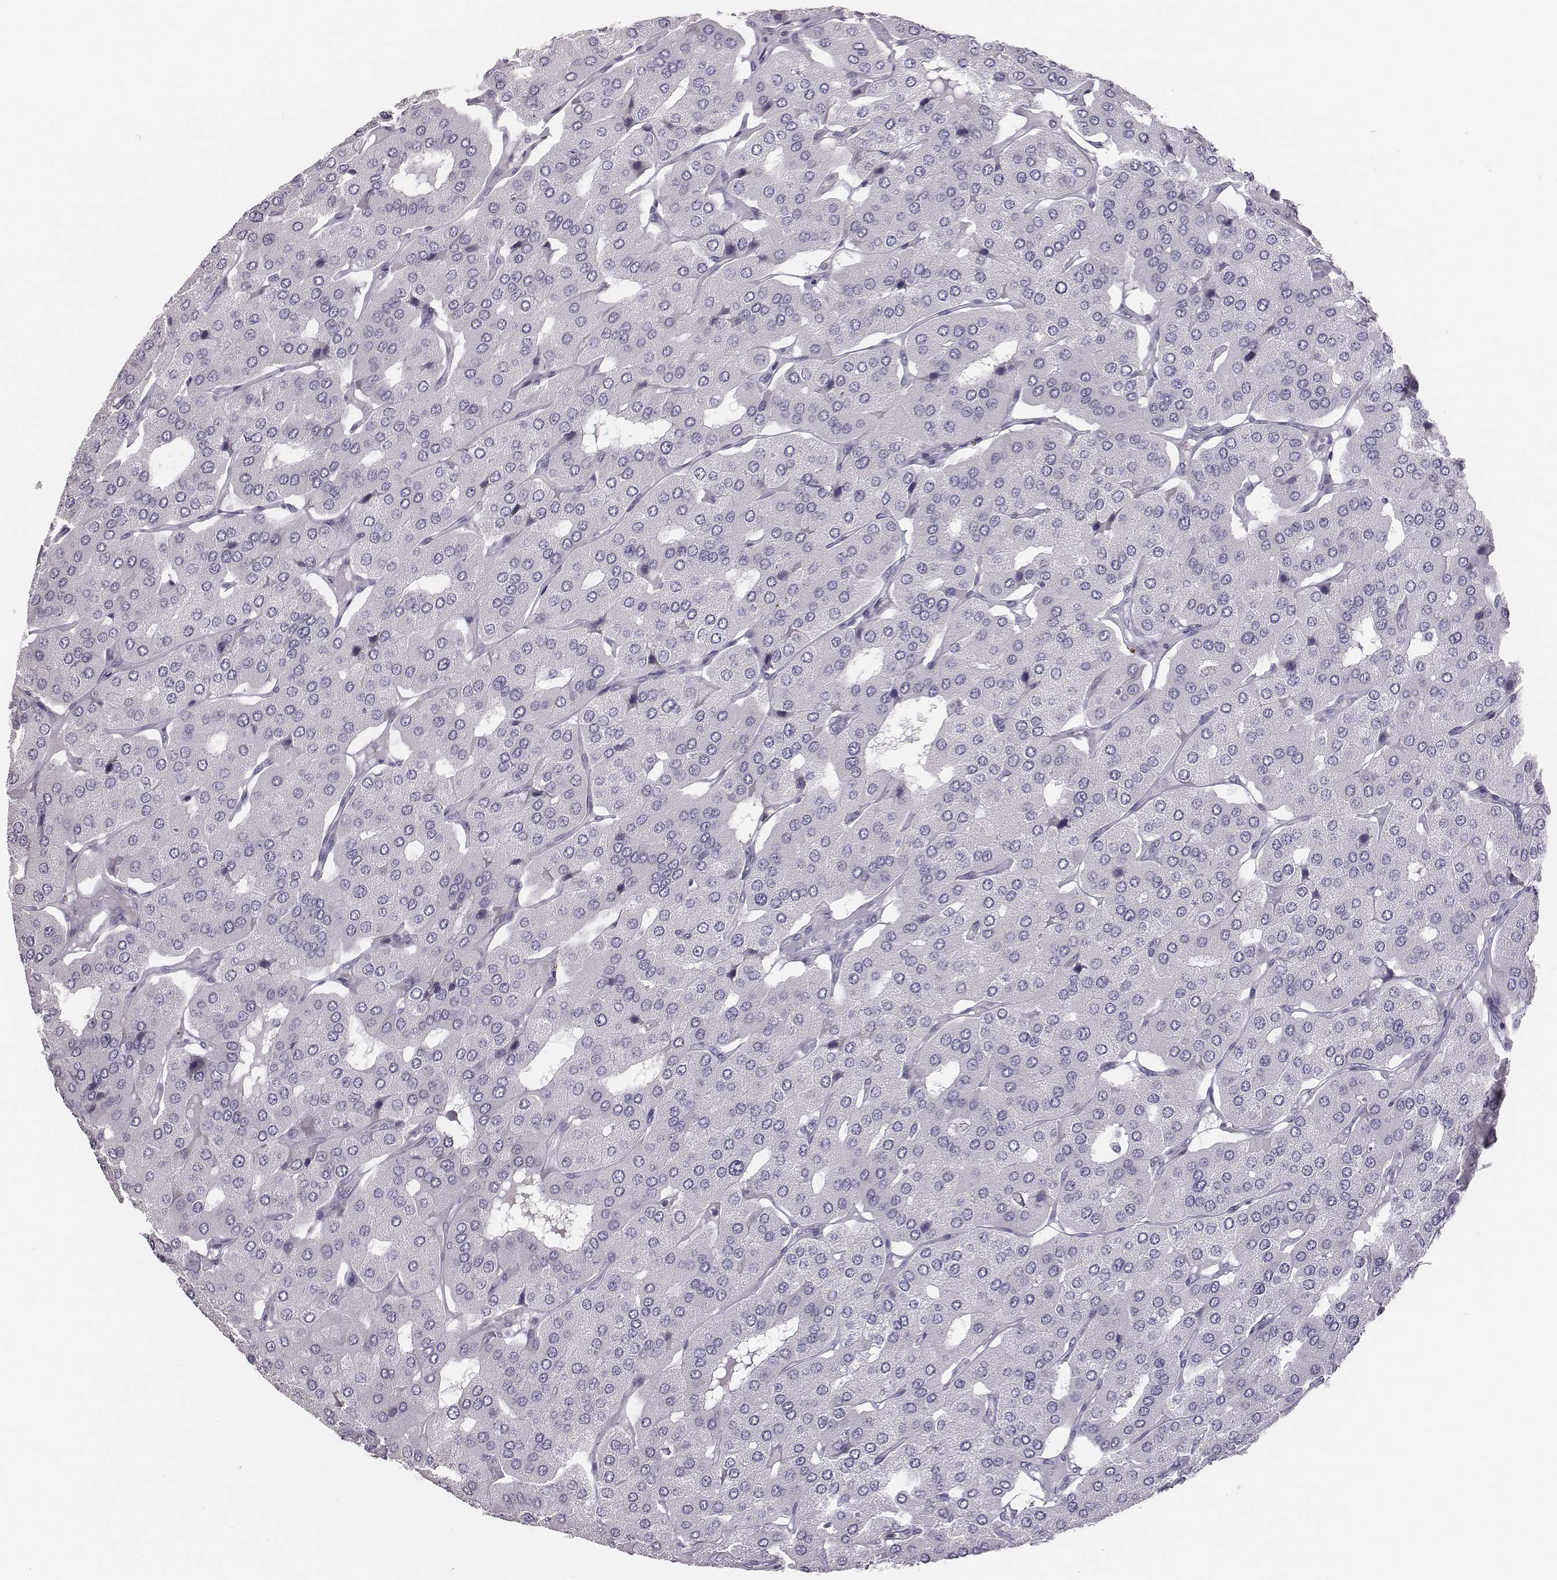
{"staining": {"intensity": "negative", "quantity": "none", "location": "none"}, "tissue": "parathyroid gland", "cell_type": "Glandular cells", "image_type": "normal", "snomed": [{"axis": "morphology", "description": "Normal tissue, NOS"}, {"axis": "morphology", "description": "Adenoma, NOS"}, {"axis": "topography", "description": "Parathyroid gland"}], "caption": "The immunohistochemistry histopathology image has no significant staining in glandular cells of parathyroid gland. (Immunohistochemistry (ihc), brightfield microscopy, high magnification).", "gene": "ENSG00000290147", "patient": {"sex": "female", "age": 86}}